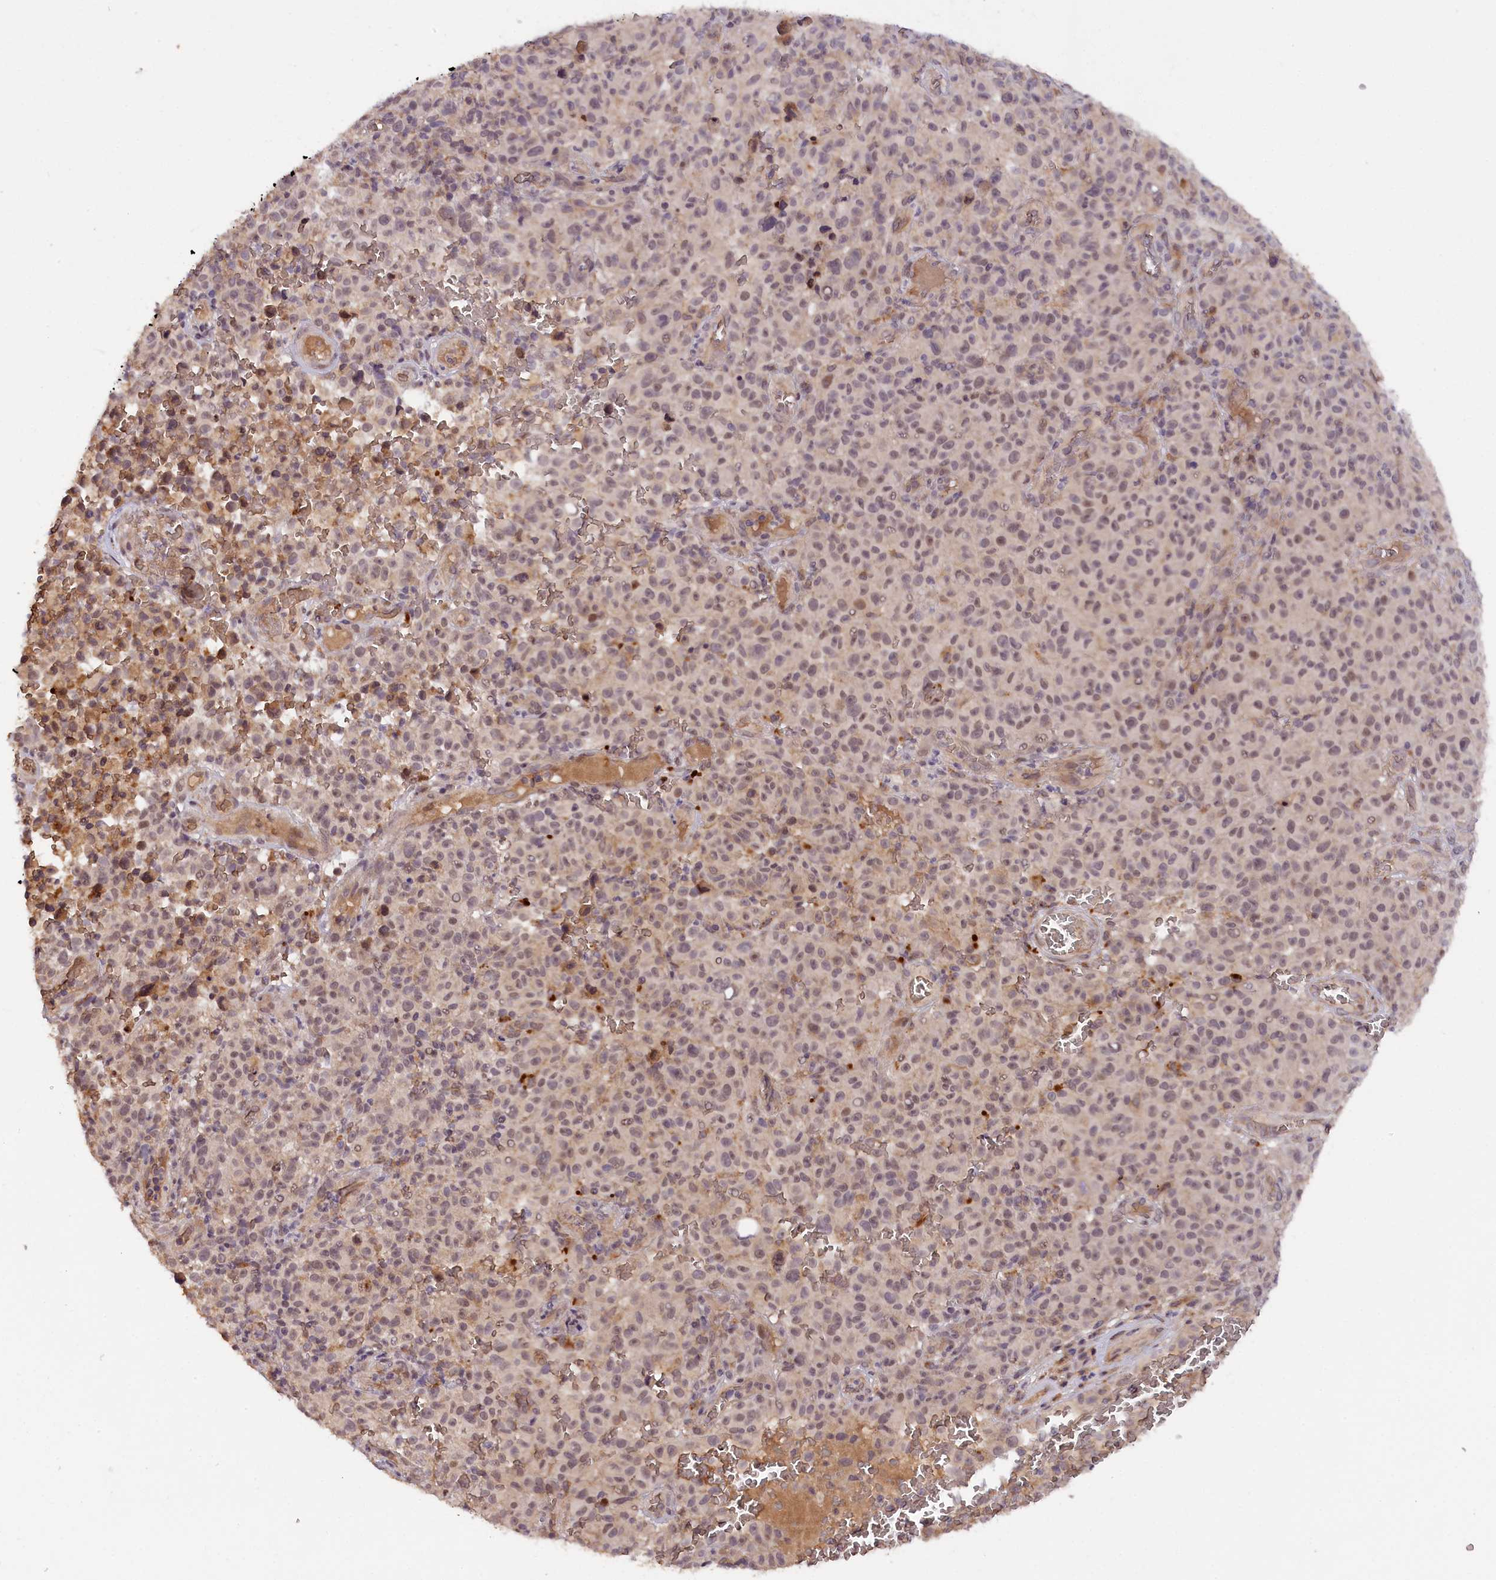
{"staining": {"intensity": "weak", "quantity": "25%-75%", "location": "nuclear"}, "tissue": "melanoma", "cell_type": "Tumor cells", "image_type": "cancer", "snomed": [{"axis": "morphology", "description": "Malignant melanoma, NOS"}, {"axis": "topography", "description": "Skin"}], "caption": "This is a photomicrograph of immunohistochemistry staining of melanoma, which shows weak expression in the nuclear of tumor cells.", "gene": "ZNF480", "patient": {"sex": "female", "age": 82}}